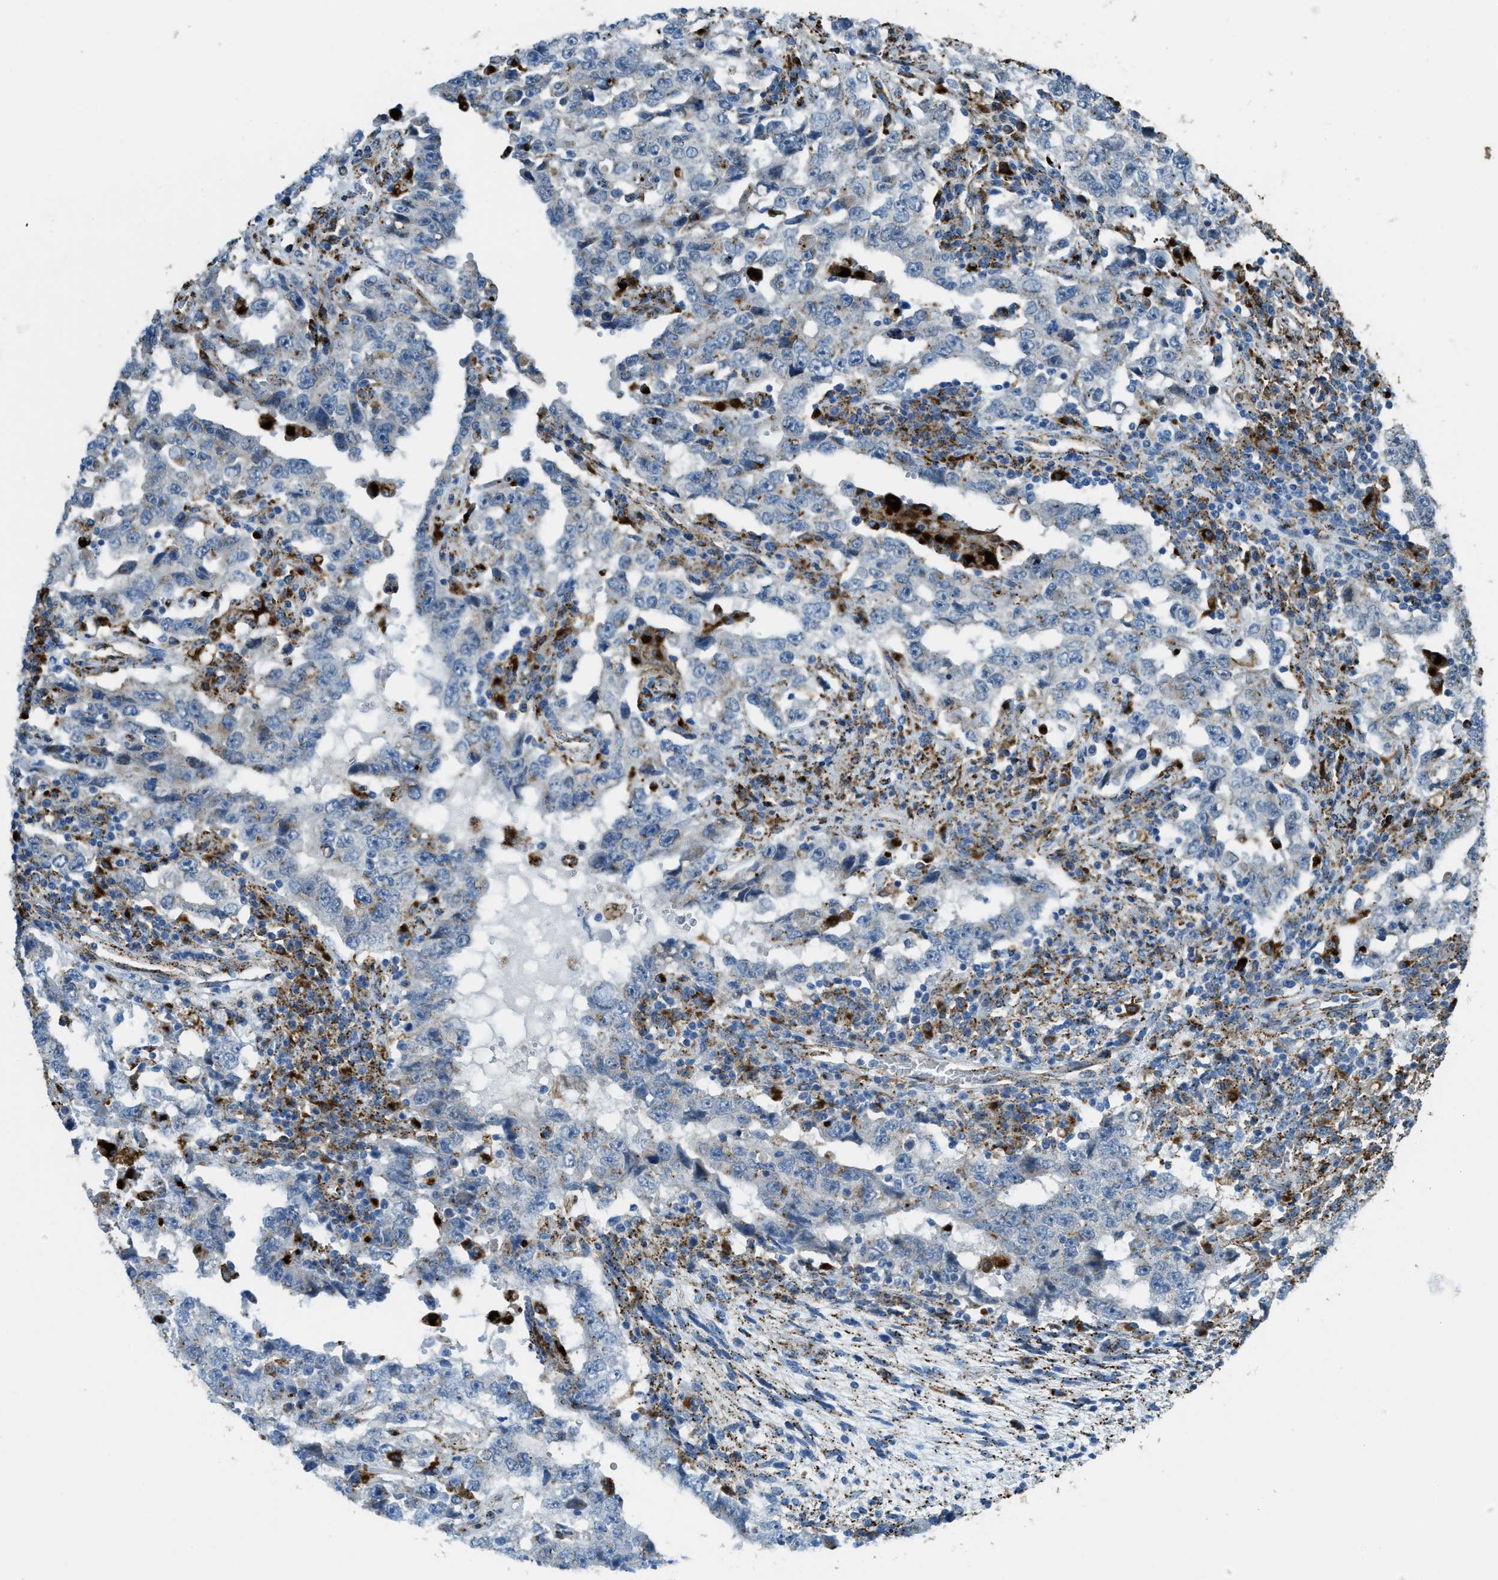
{"staining": {"intensity": "negative", "quantity": "none", "location": "none"}, "tissue": "testis cancer", "cell_type": "Tumor cells", "image_type": "cancer", "snomed": [{"axis": "morphology", "description": "Carcinoma, Embryonal, NOS"}, {"axis": "topography", "description": "Testis"}], "caption": "Immunohistochemical staining of testis embryonal carcinoma reveals no significant staining in tumor cells.", "gene": "SCARB2", "patient": {"sex": "male", "age": 26}}